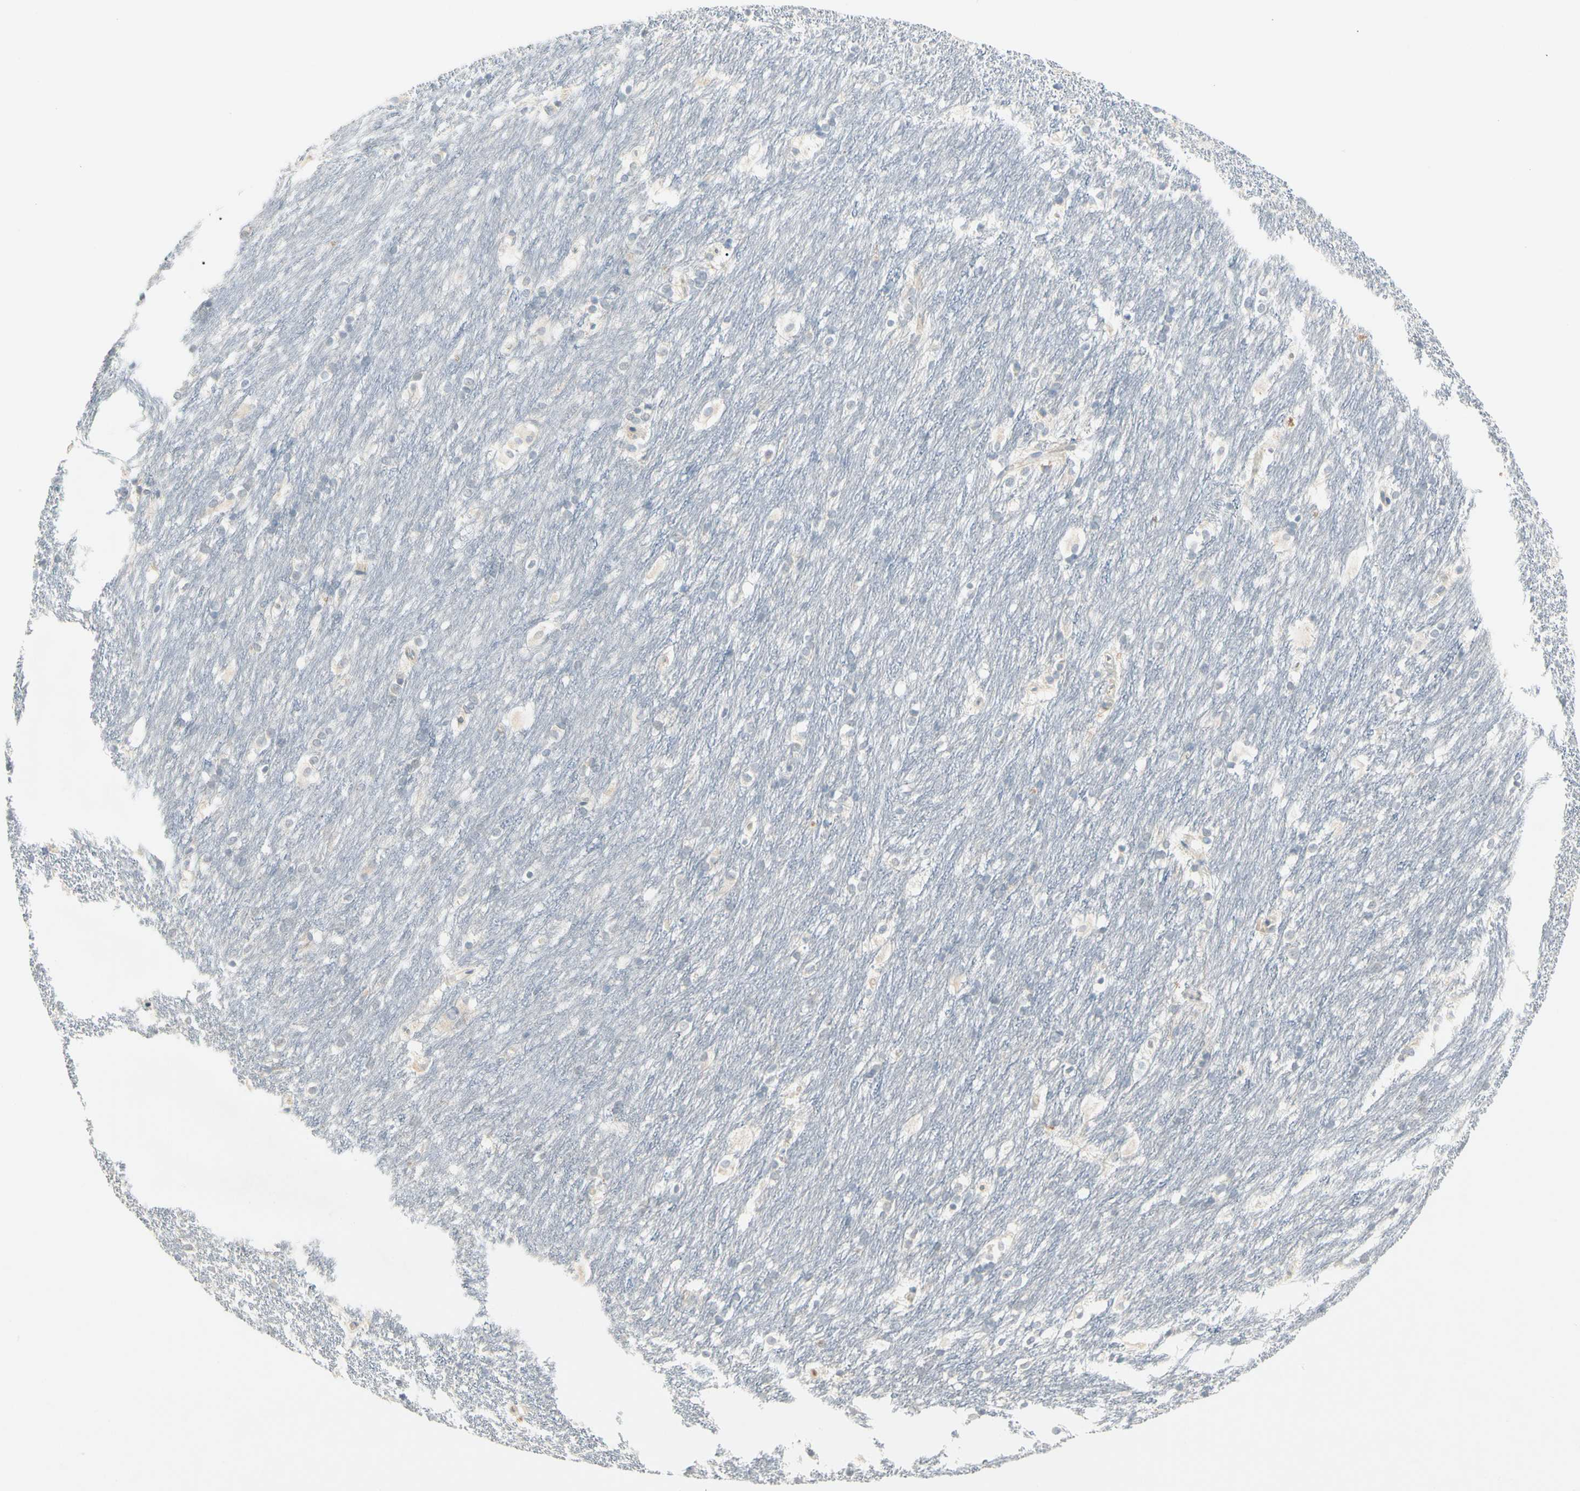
{"staining": {"intensity": "negative", "quantity": "none", "location": "none"}, "tissue": "caudate", "cell_type": "Glial cells", "image_type": "normal", "snomed": [{"axis": "morphology", "description": "Normal tissue, NOS"}, {"axis": "topography", "description": "Lateral ventricle wall"}], "caption": "Histopathology image shows no protein expression in glial cells of benign caudate. Nuclei are stained in blue.", "gene": "PRSS21", "patient": {"sex": "female", "age": 19}}